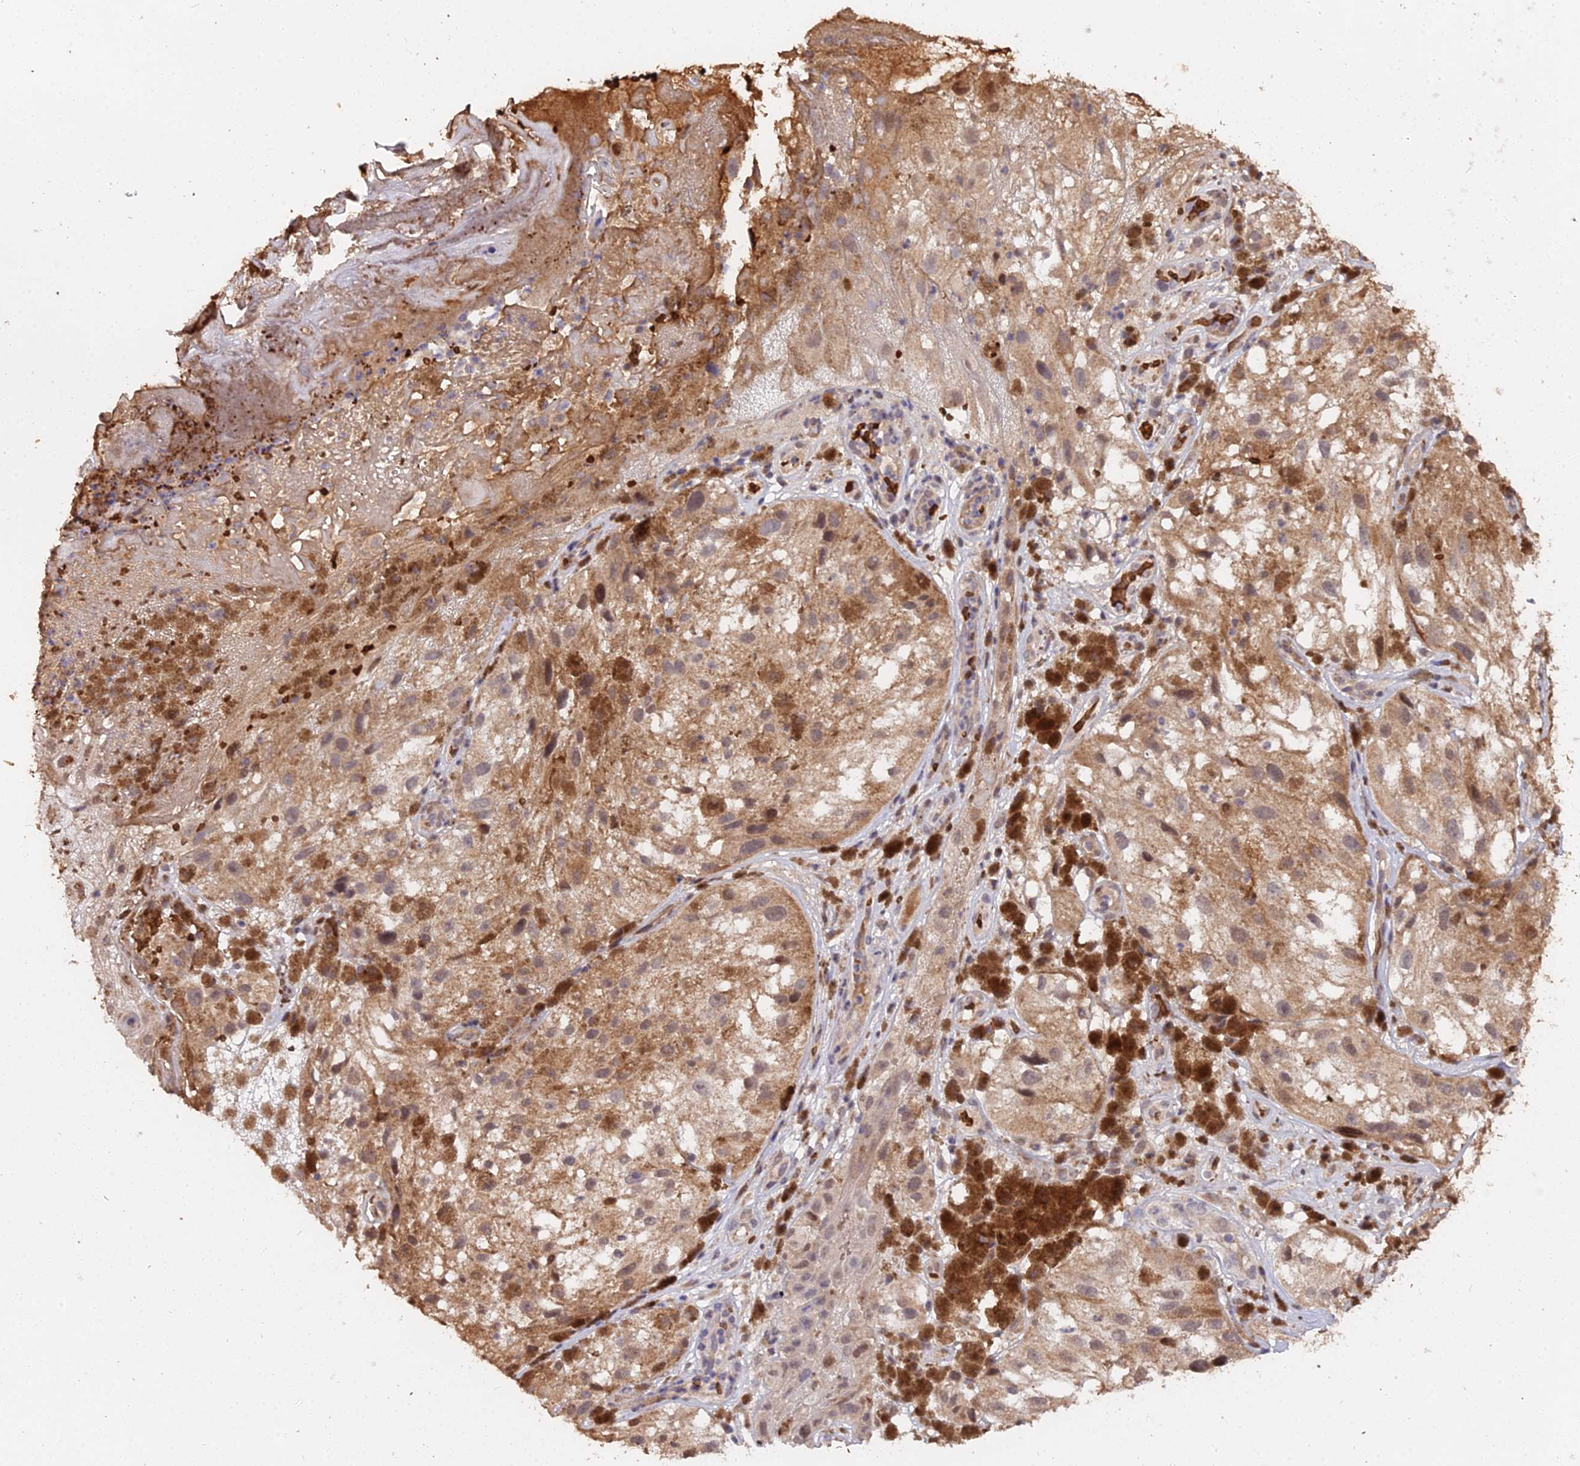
{"staining": {"intensity": "moderate", "quantity": ">75%", "location": "cytoplasmic/membranous"}, "tissue": "melanoma", "cell_type": "Tumor cells", "image_type": "cancer", "snomed": [{"axis": "morphology", "description": "Malignant melanoma, NOS"}, {"axis": "topography", "description": "Skin"}], "caption": "Moderate cytoplasmic/membranous expression is appreciated in about >75% of tumor cells in malignant melanoma.", "gene": "ZDBF2", "patient": {"sex": "male", "age": 88}}